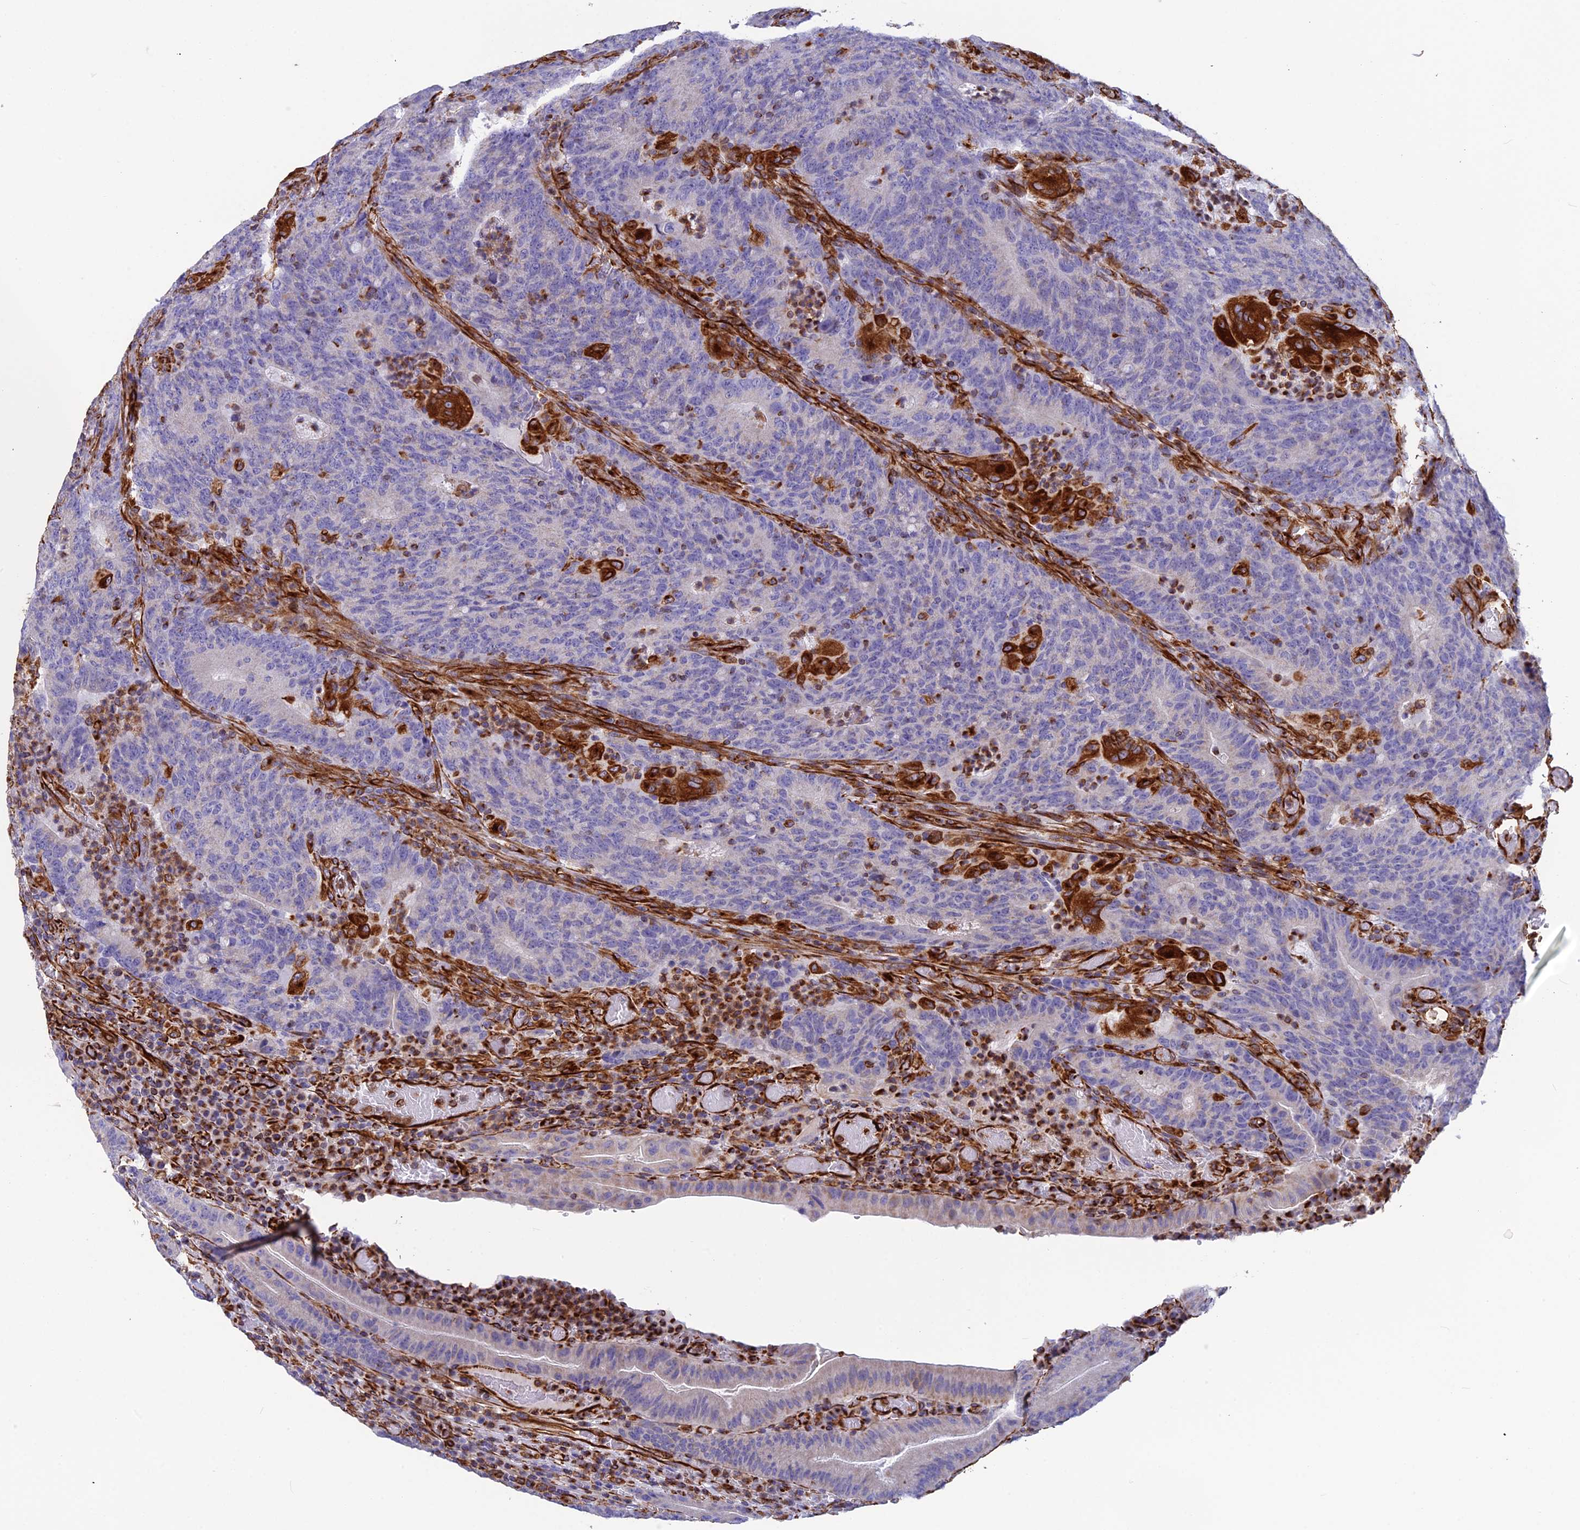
{"staining": {"intensity": "negative", "quantity": "none", "location": "none"}, "tissue": "colorectal cancer", "cell_type": "Tumor cells", "image_type": "cancer", "snomed": [{"axis": "morphology", "description": "Normal tissue, NOS"}, {"axis": "morphology", "description": "Adenocarcinoma, NOS"}, {"axis": "topography", "description": "Colon"}], "caption": "Immunohistochemistry photomicrograph of neoplastic tissue: human adenocarcinoma (colorectal) stained with DAB displays no significant protein expression in tumor cells. (DAB (3,3'-diaminobenzidine) immunohistochemistry, high magnification).", "gene": "FBXL20", "patient": {"sex": "female", "age": 75}}